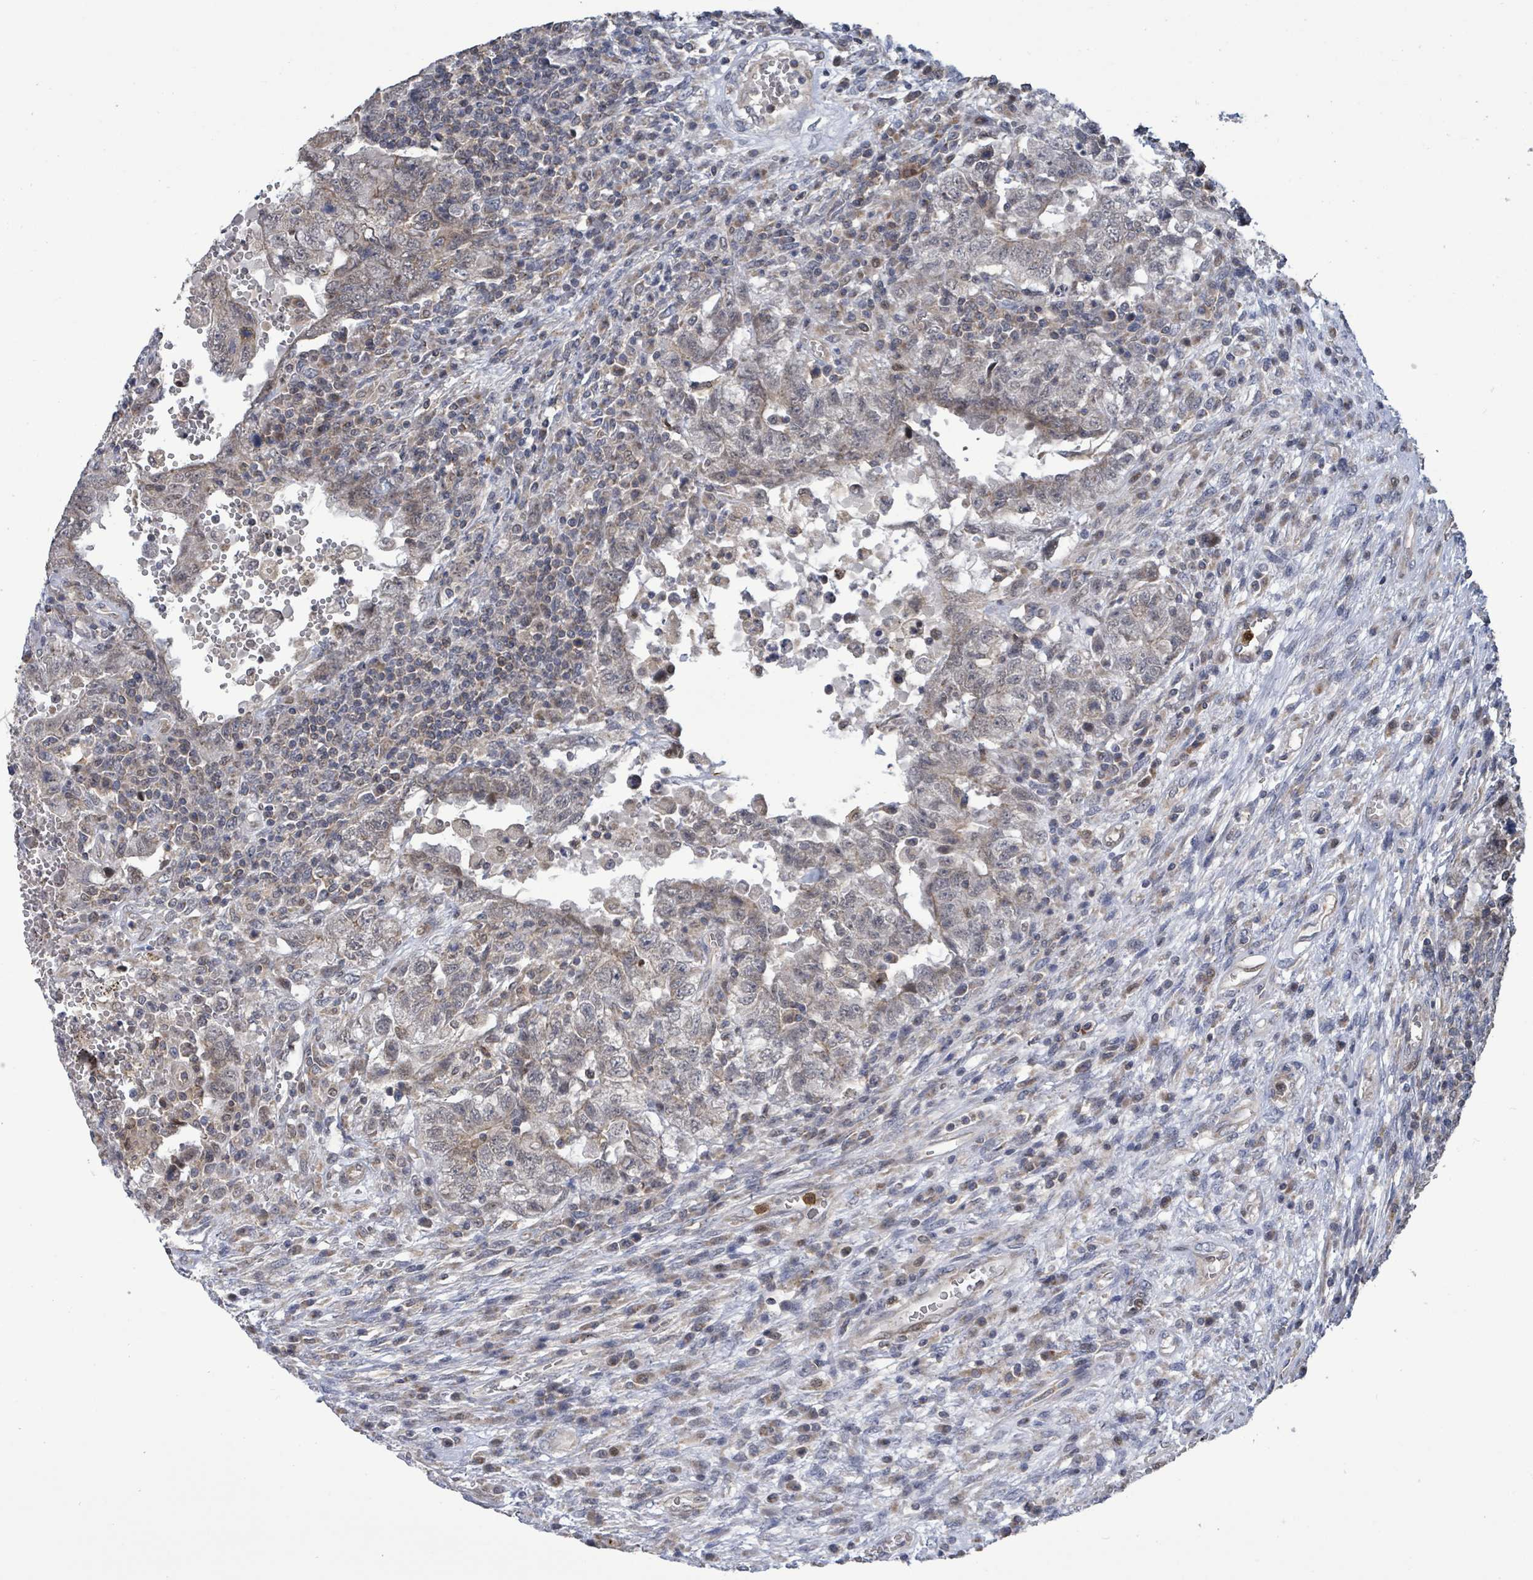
{"staining": {"intensity": "negative", "quantity": "none", "location": "none"}, "tissue": "testis cancer", "cell_type": "Tumor cells", "image_type": "cancer", "snomed": [{"axis": "morphology", "description": "Carcinoma, Embryonal, NOS"}, {"axis": "topography", "description": "Testis"}], "caption": "A high-resolution photomicrograph shows immunohistochemistry (IHC) staining of testis cancer (embryonal carcinoma), which exhibits no significant positivity in tumor cells.", "gene": "COQ6", "patient": {"sex": "male", "age": 26}}